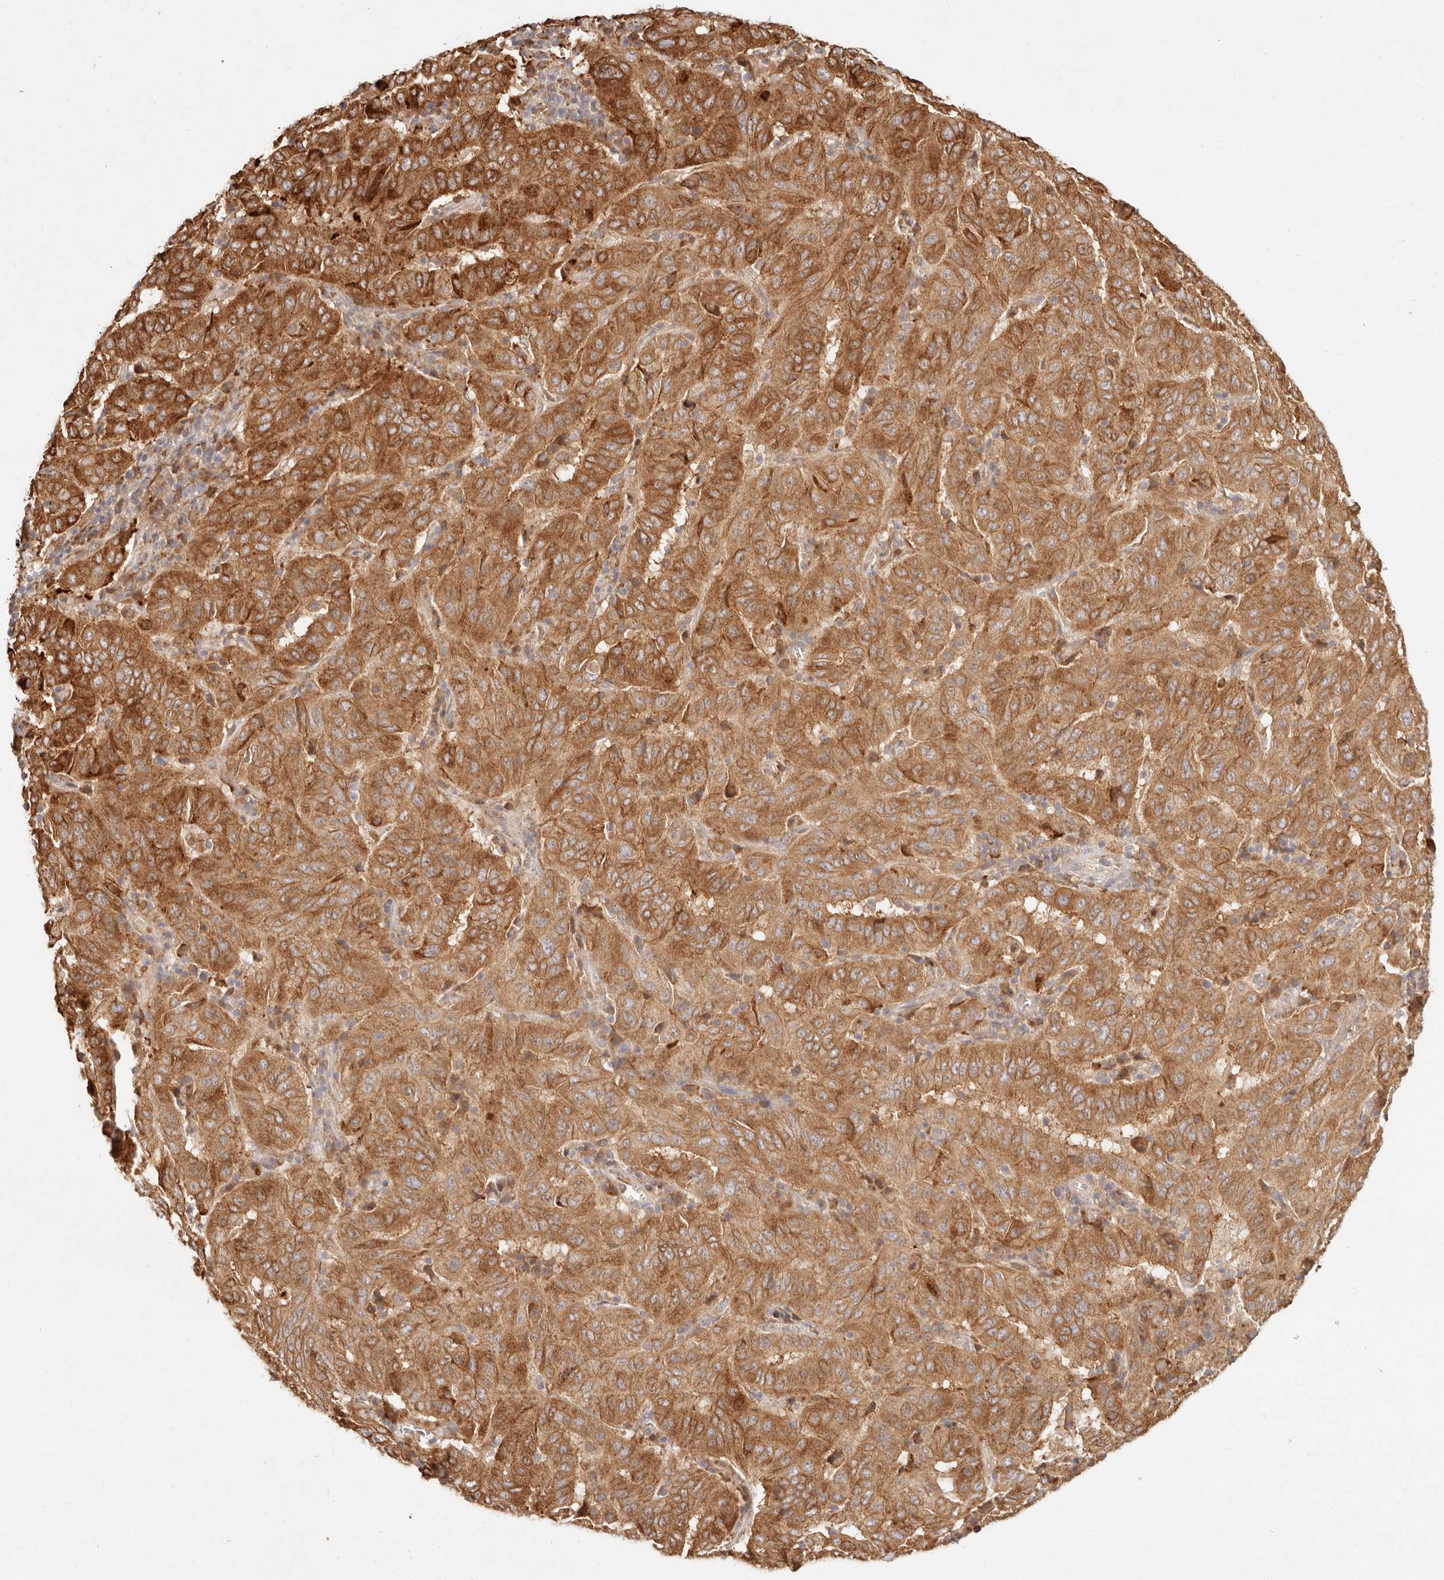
{"staining": {"intensity": "strong", "quantity": ">75%", "location": "cytoplasmic/membranous"}, "tissue": "pancreatic cancer", "cell_type": "Tumor cells", "image_type": "cancer", "snomed": [{"axis": "morphology", "description": "Adenocarcinoma, NOS"}, {"axis": "topography", "description": "Pancreas"}], "caption": "High-power microscopy captured an immunohistochemistry (IHC) micrograph of pancreatic cancer, revealing strong cytoplasmic/membranous staining in approximately >75% of tumor cells.", "gene": "C1orf127", "patient": {"sex": "male", "age": 63}}